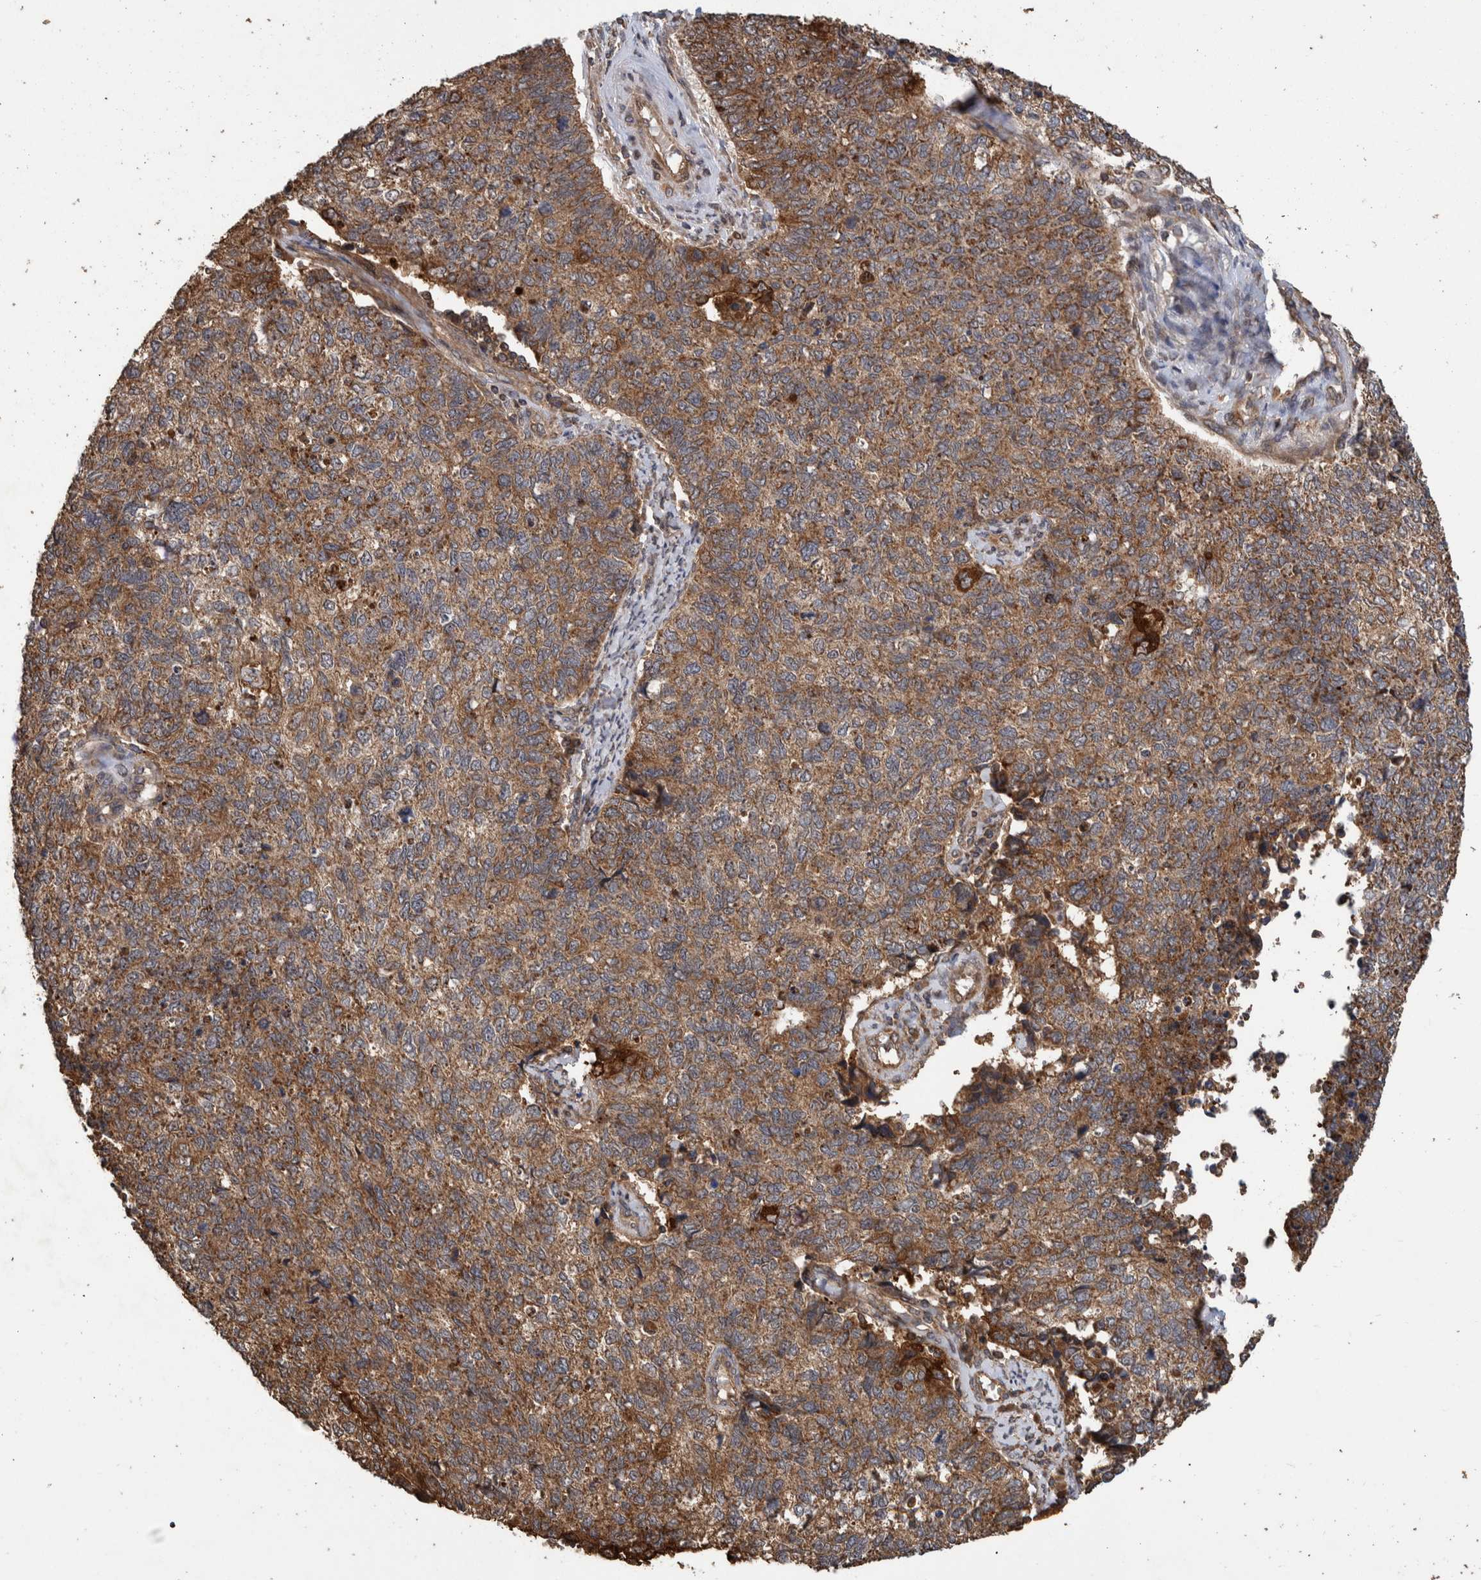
{"staining": {"intensity": "moderate", "quantity": ">75%", "location": "cytoplasmic/membranous"}, "tissue": "cervical cancer", "cell_type": "Tumor cells", "image_type": "cancer", "snomed": [{"axis": "morphology", "description": "Squamous cell carcinoma, NOS"}, {"axis": "topography", "description": "Cervix"}], "caption": "Immunohistochemical staining of human cervical cancer displays medium levels of moderate cytoplasmic/membranous positivity in about >75% of tumor cells.", "gene": "TRIM16", "patient": {"sex": "female", "age": 63}}